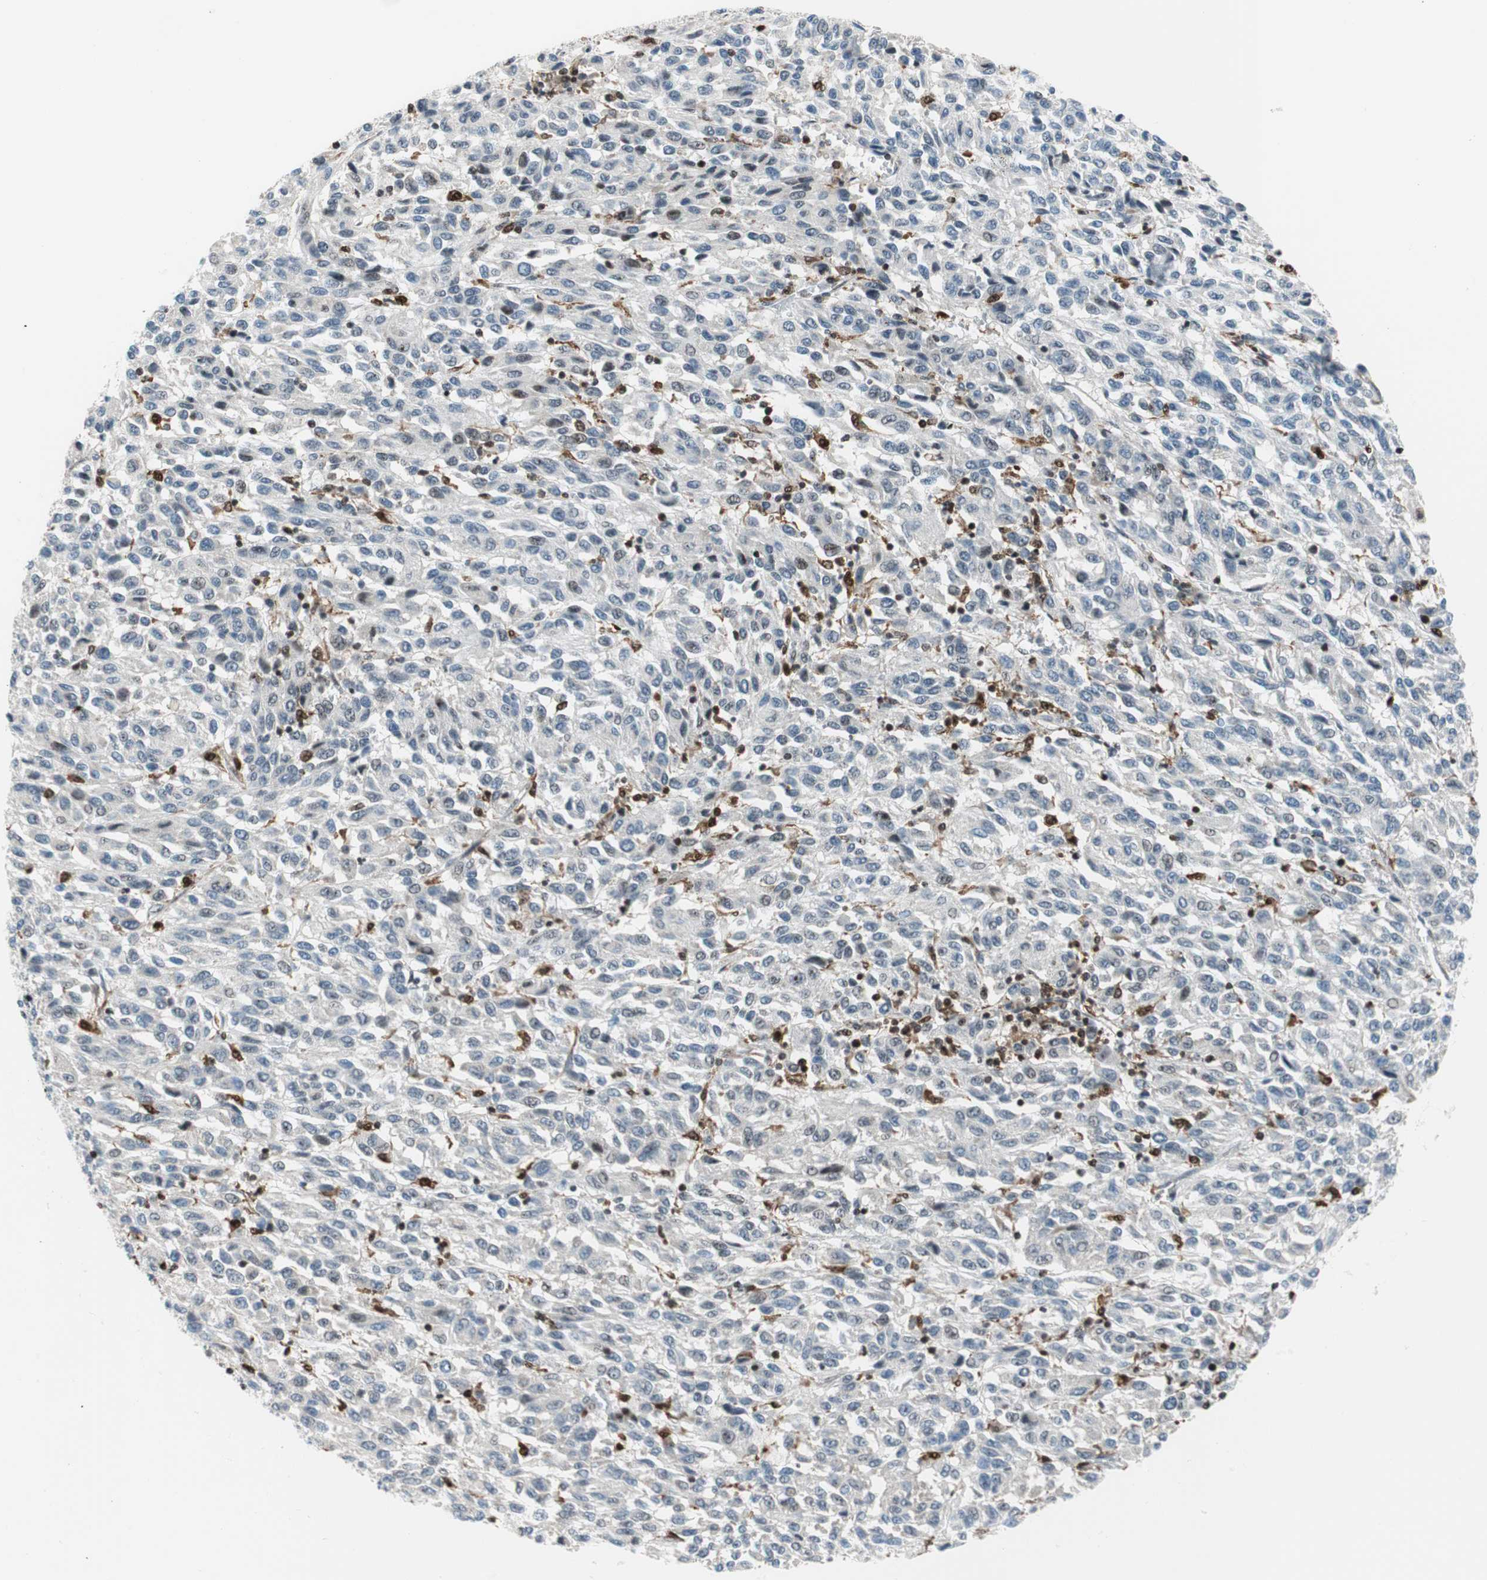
{"staining": {"intensity": "negative", "quantity": "none", "location": "none"}, "tissue": "melanoma", "cell_type": "Tumor cells", "image_type": "cancer", "snomed": [{"axis": "morphology", "description": "Malignant melanoma, Metastatic site"}, {"axis": "topography", "description": "Lung"}], "caption": "IHC histopathology image of malignant melanoma (metastatic site) stained for a protein (brown), which displays no expression in tumor cells. Nuclei are stained in blue.", "gene": "RGS10", "patient": {"sex": "male", "age": 64}}